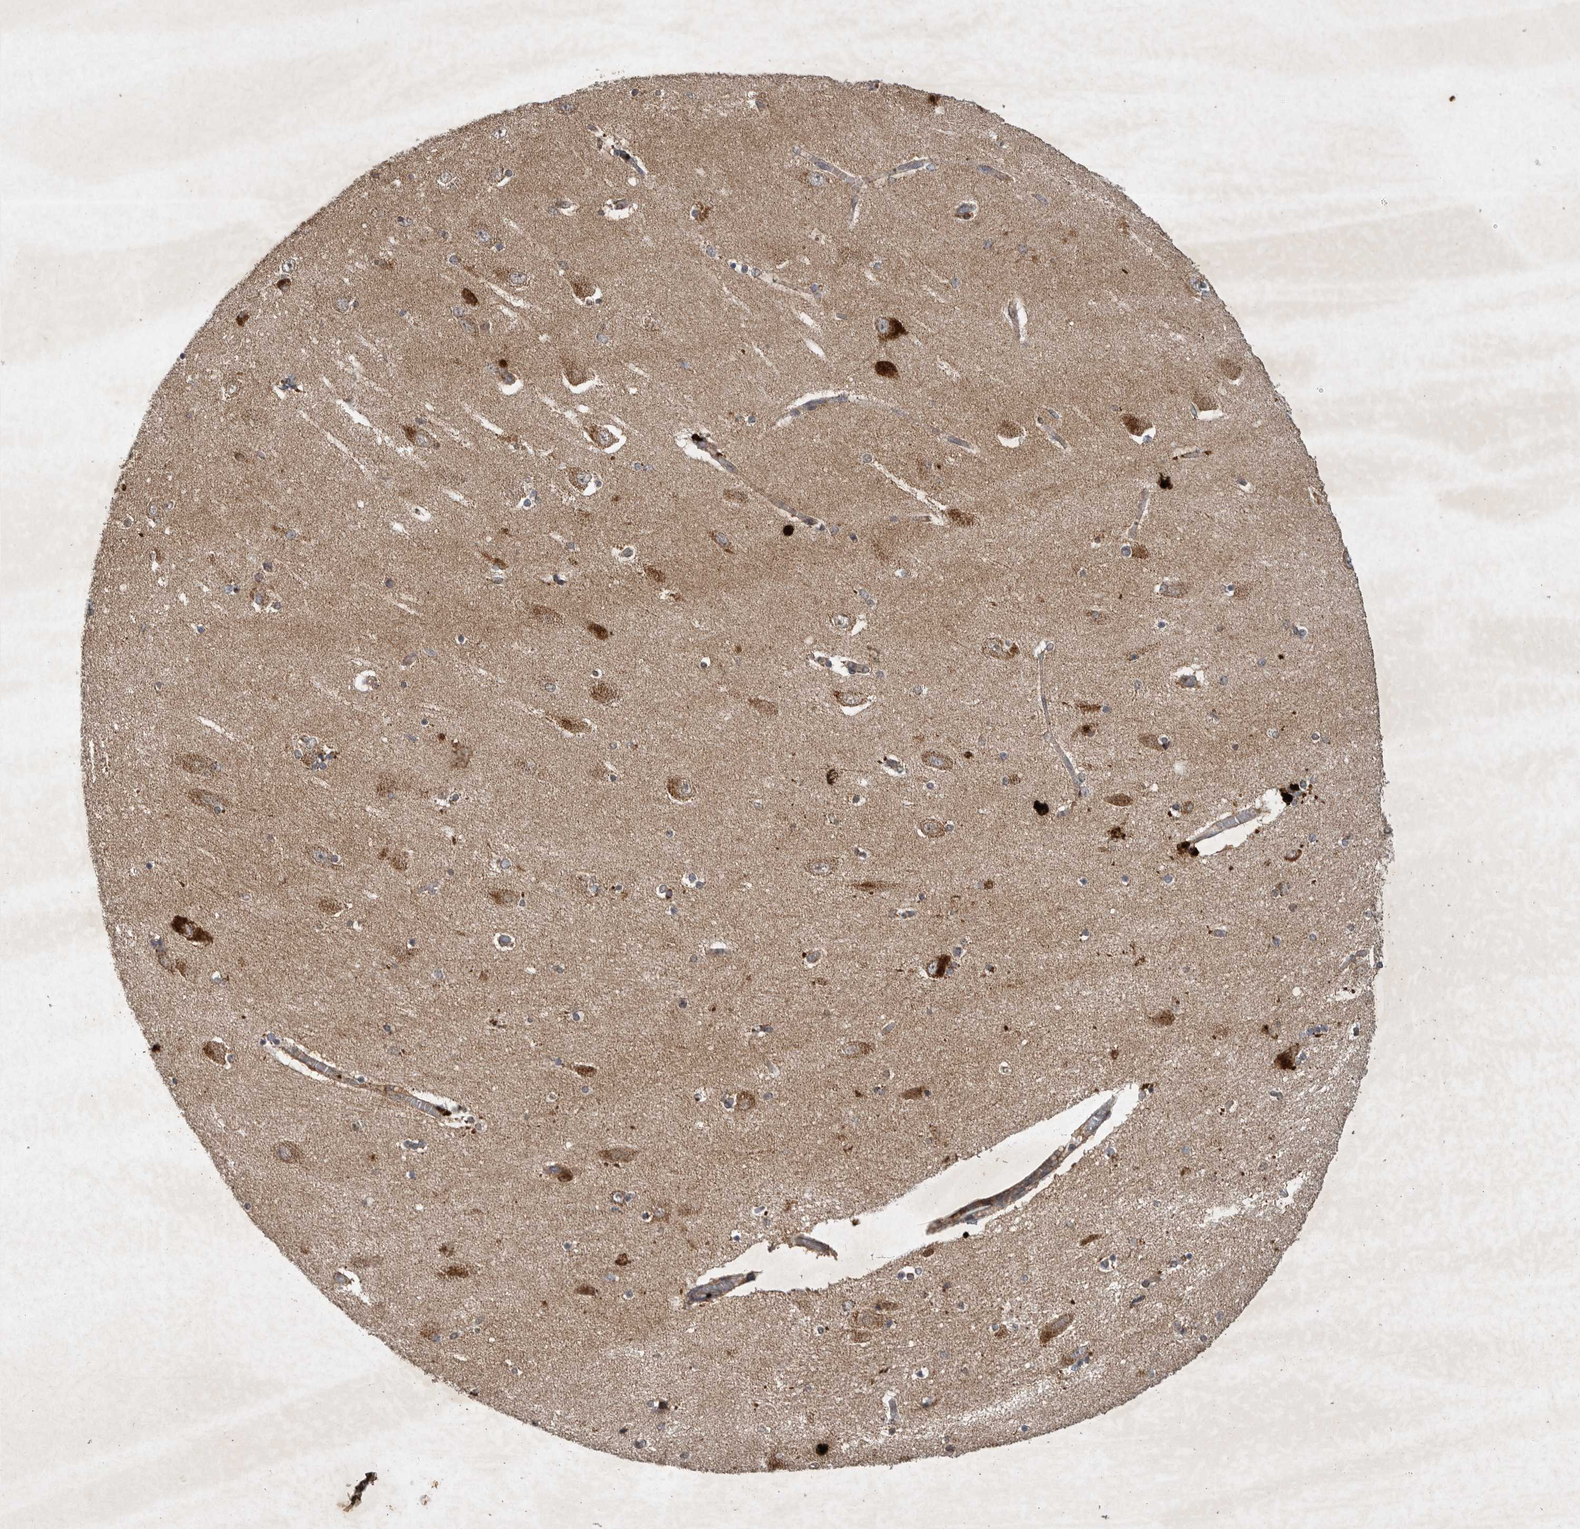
{"staining": {"intensity": "moderate", "quantity": "<25%", "location": "cytoplasmic/membranous"}, "tissue": "hippocampus", "cell_type": "Glial cells", "image_type": "normal", "snomed": [{"axis": "morphology", "description": "Normal tissue, NOS"}, {"axis": "topography", "description": "Hippocampus"}], "caption": "Immunohistochemistry (IHC) of normal hippocampus displays low levels of moderate cytoplasmic/membranous expression in about <25% of glial cells. The protein of interest is stained brown, and the nuclei are stained in blue (DAB IHC with brightfield microscopy, high magnification).", "gene": "DDR1", "patient": {"sex": "female", "age": 54}}